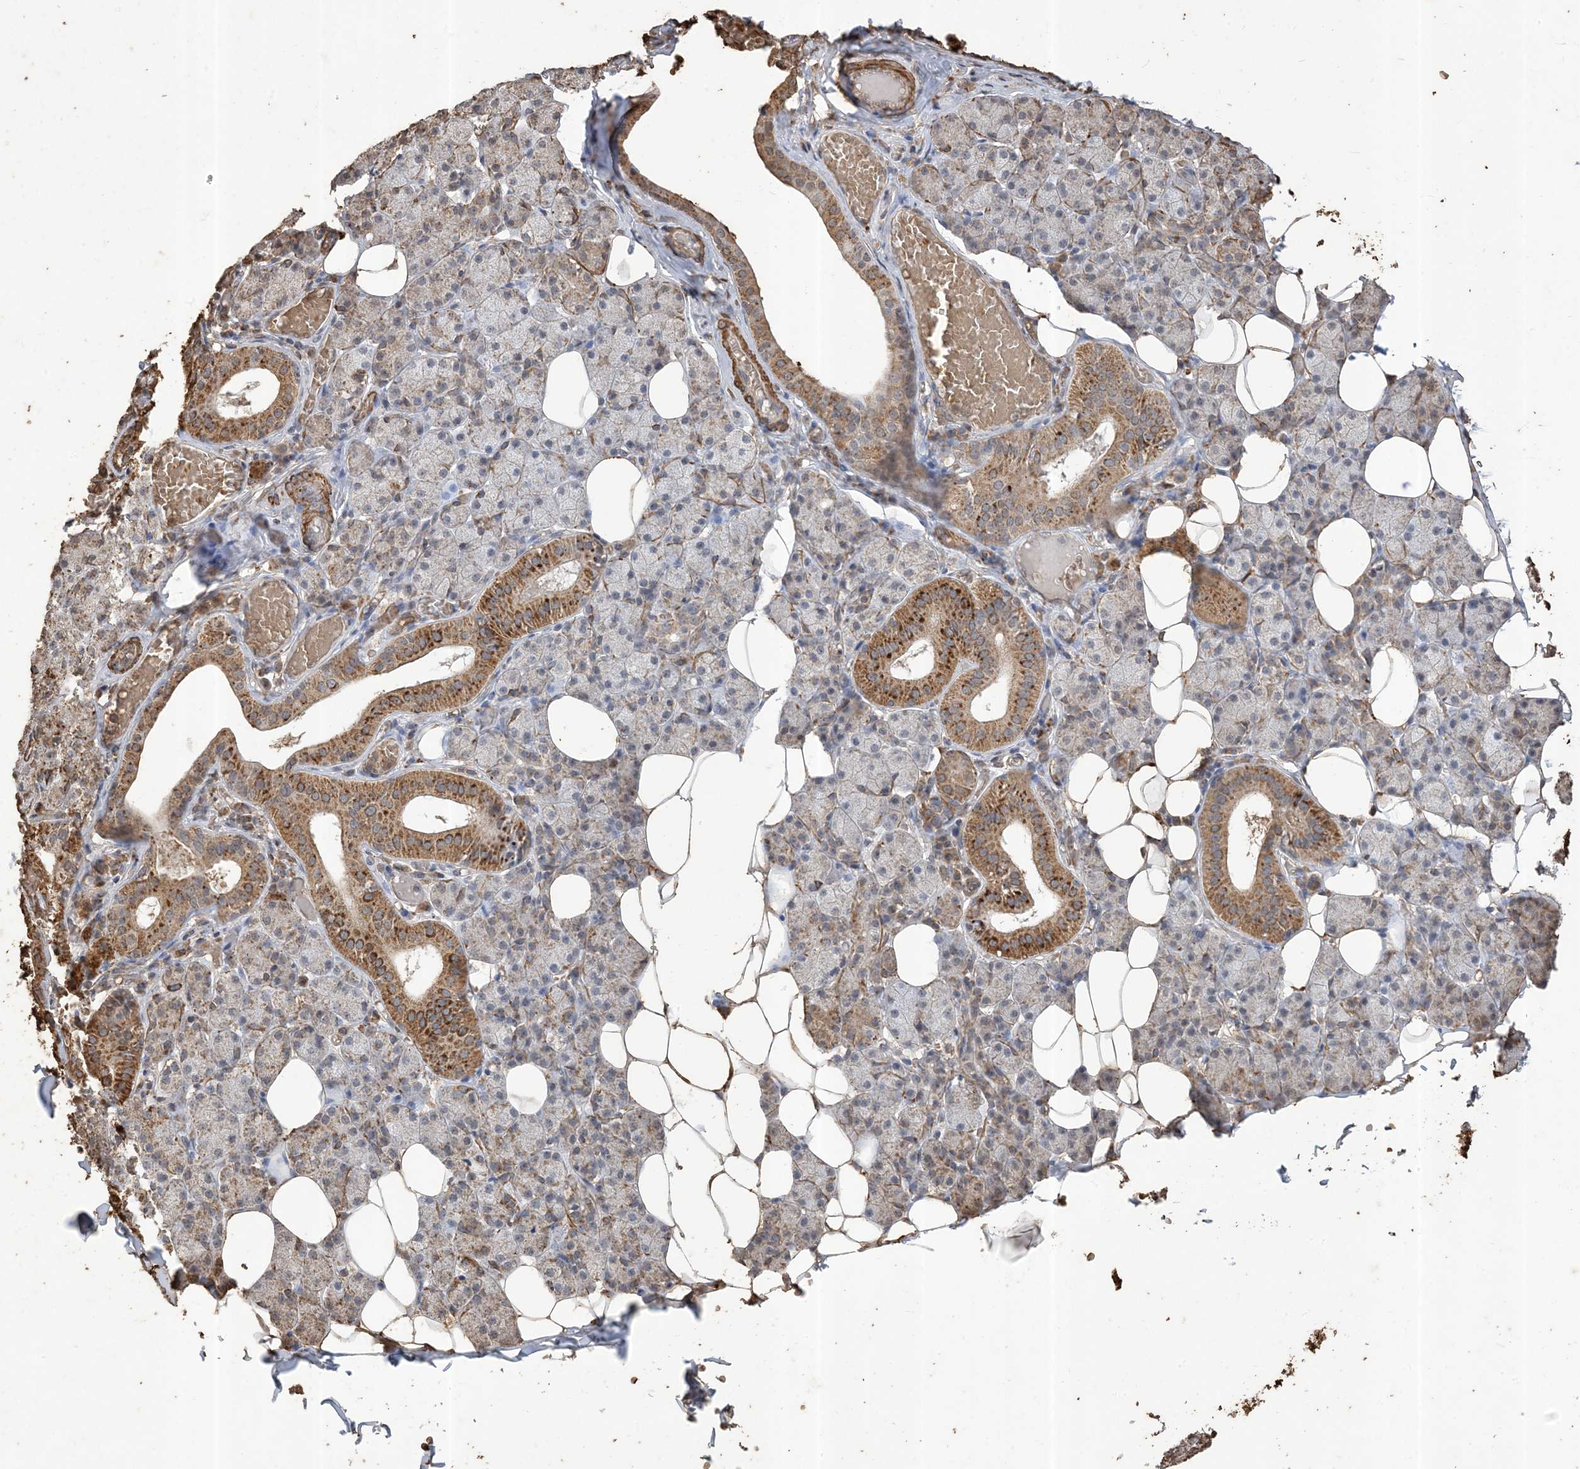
{"staining": {"intensity": "strong", "quantity": "25%-75%", "location": "cytoplasmic/membranous"}, "tissue": "salivary gland", "cell_type": "Glandular cells", "image_type": "normal", "snomed": [{"axis": "morphology", "description": "Normal tissue, NOS"}, {"axis": "topography", "description": "Salivary gland"}], "caption": "Salivary gland stained with immunohistochemistry reveals strong cytoplasmic/membranous expression in approximately 25%-75% of glandular cells.", "gene": "HPS4", "patient": {"sex": "female", "age": 33}}